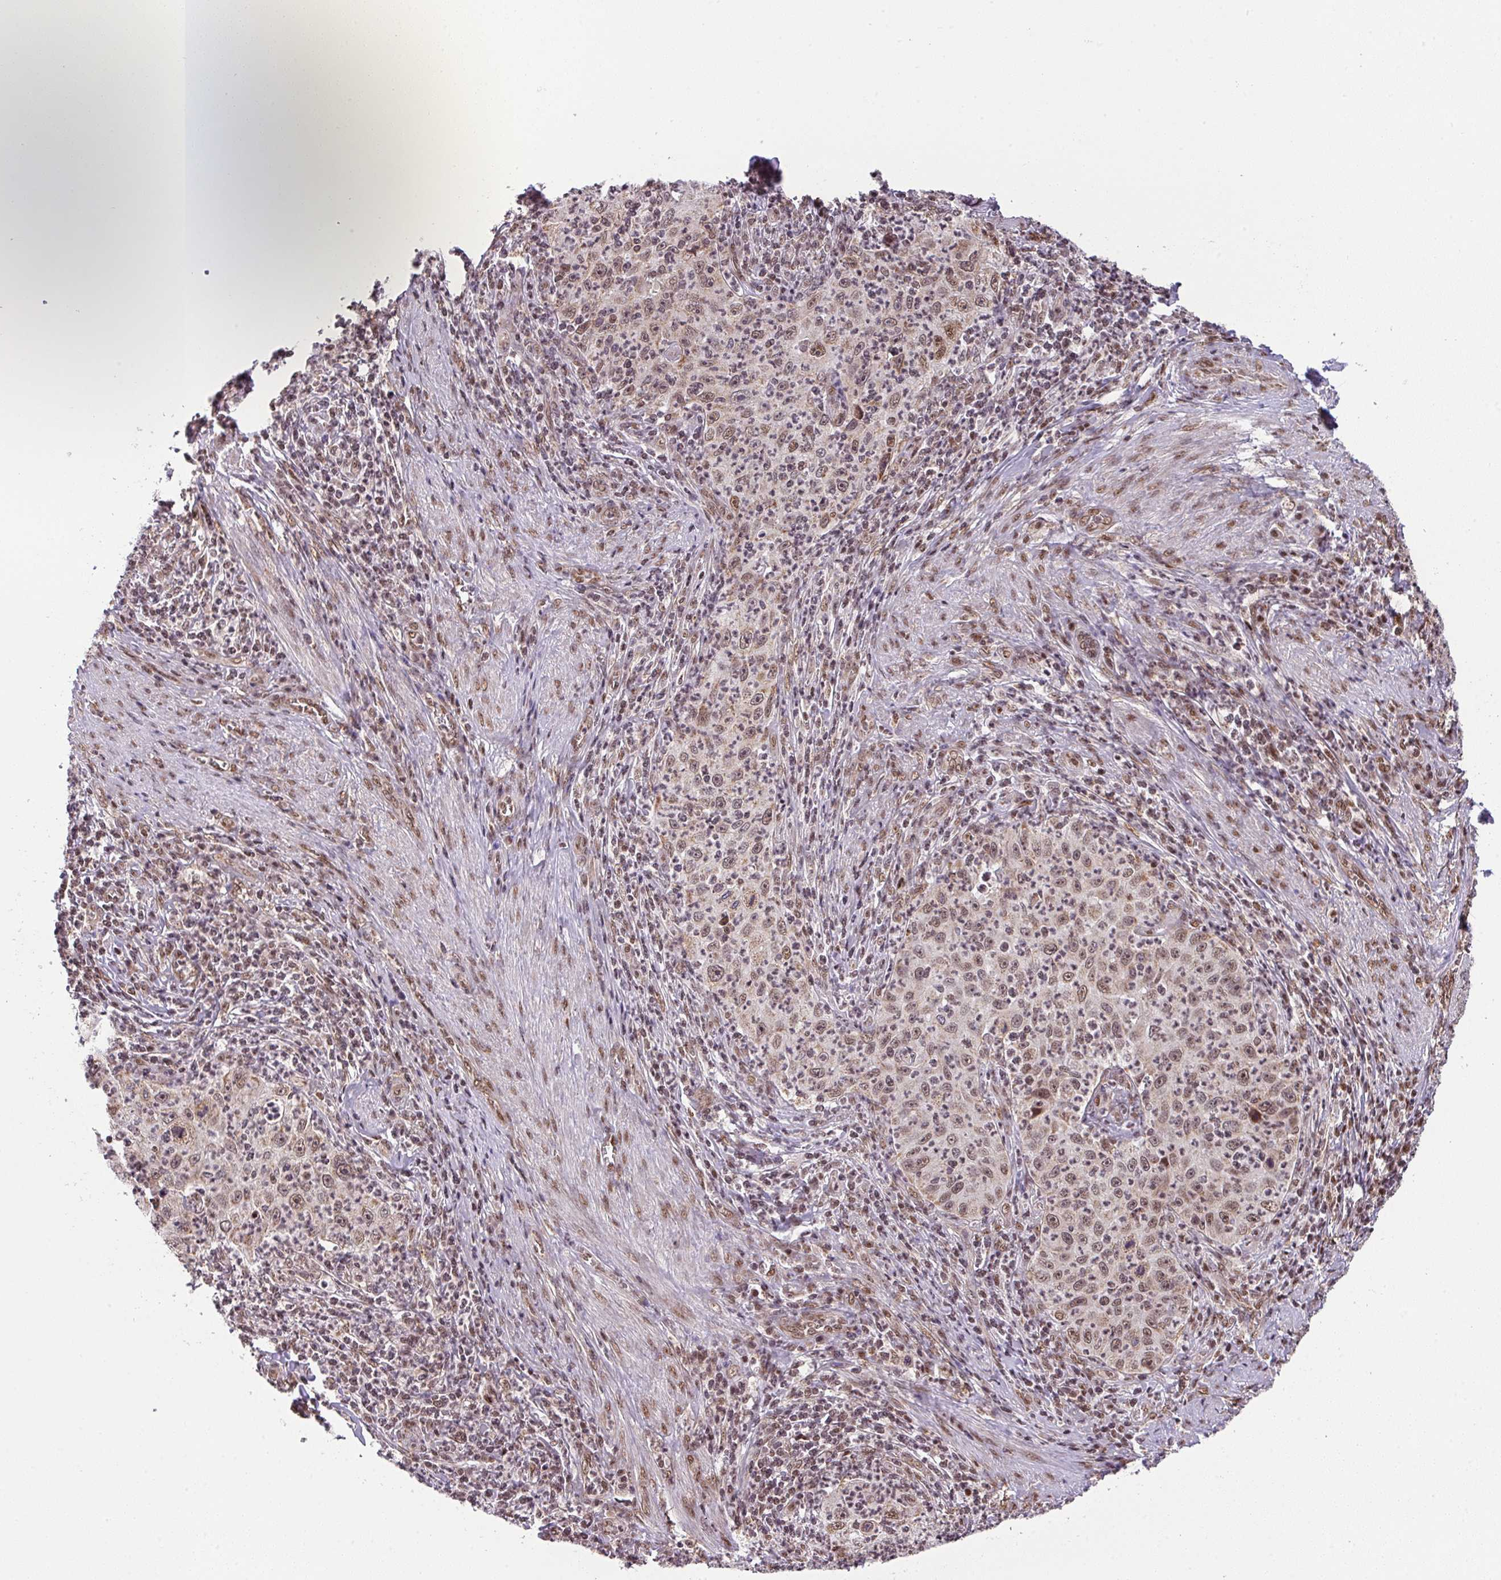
{"staining": {"intensity": "moderate", "quantity": "25%-75%", "location": "cytoplasmic/membranous,nuclear"}, "tissue": "cervical cancer", "cell_type": "Tumor cells", "image_type": "cancer", "snomed": [{"axis": "morphology", "description": "Squamous cell carcinoma, NOS"}, {"axis": "topography", "description": "Cervix"}], "caption": "Immunohistochemistry photomicrograph of cervical squamous cell carcinoma stained for a protein (brown), which displays medium levels of moderate cytoplasmic/membranous and nuclear expression in about 25%-75% of tumor cells.", "gene": "PLK1", "patient": {"sex": "female", "age": 30}}